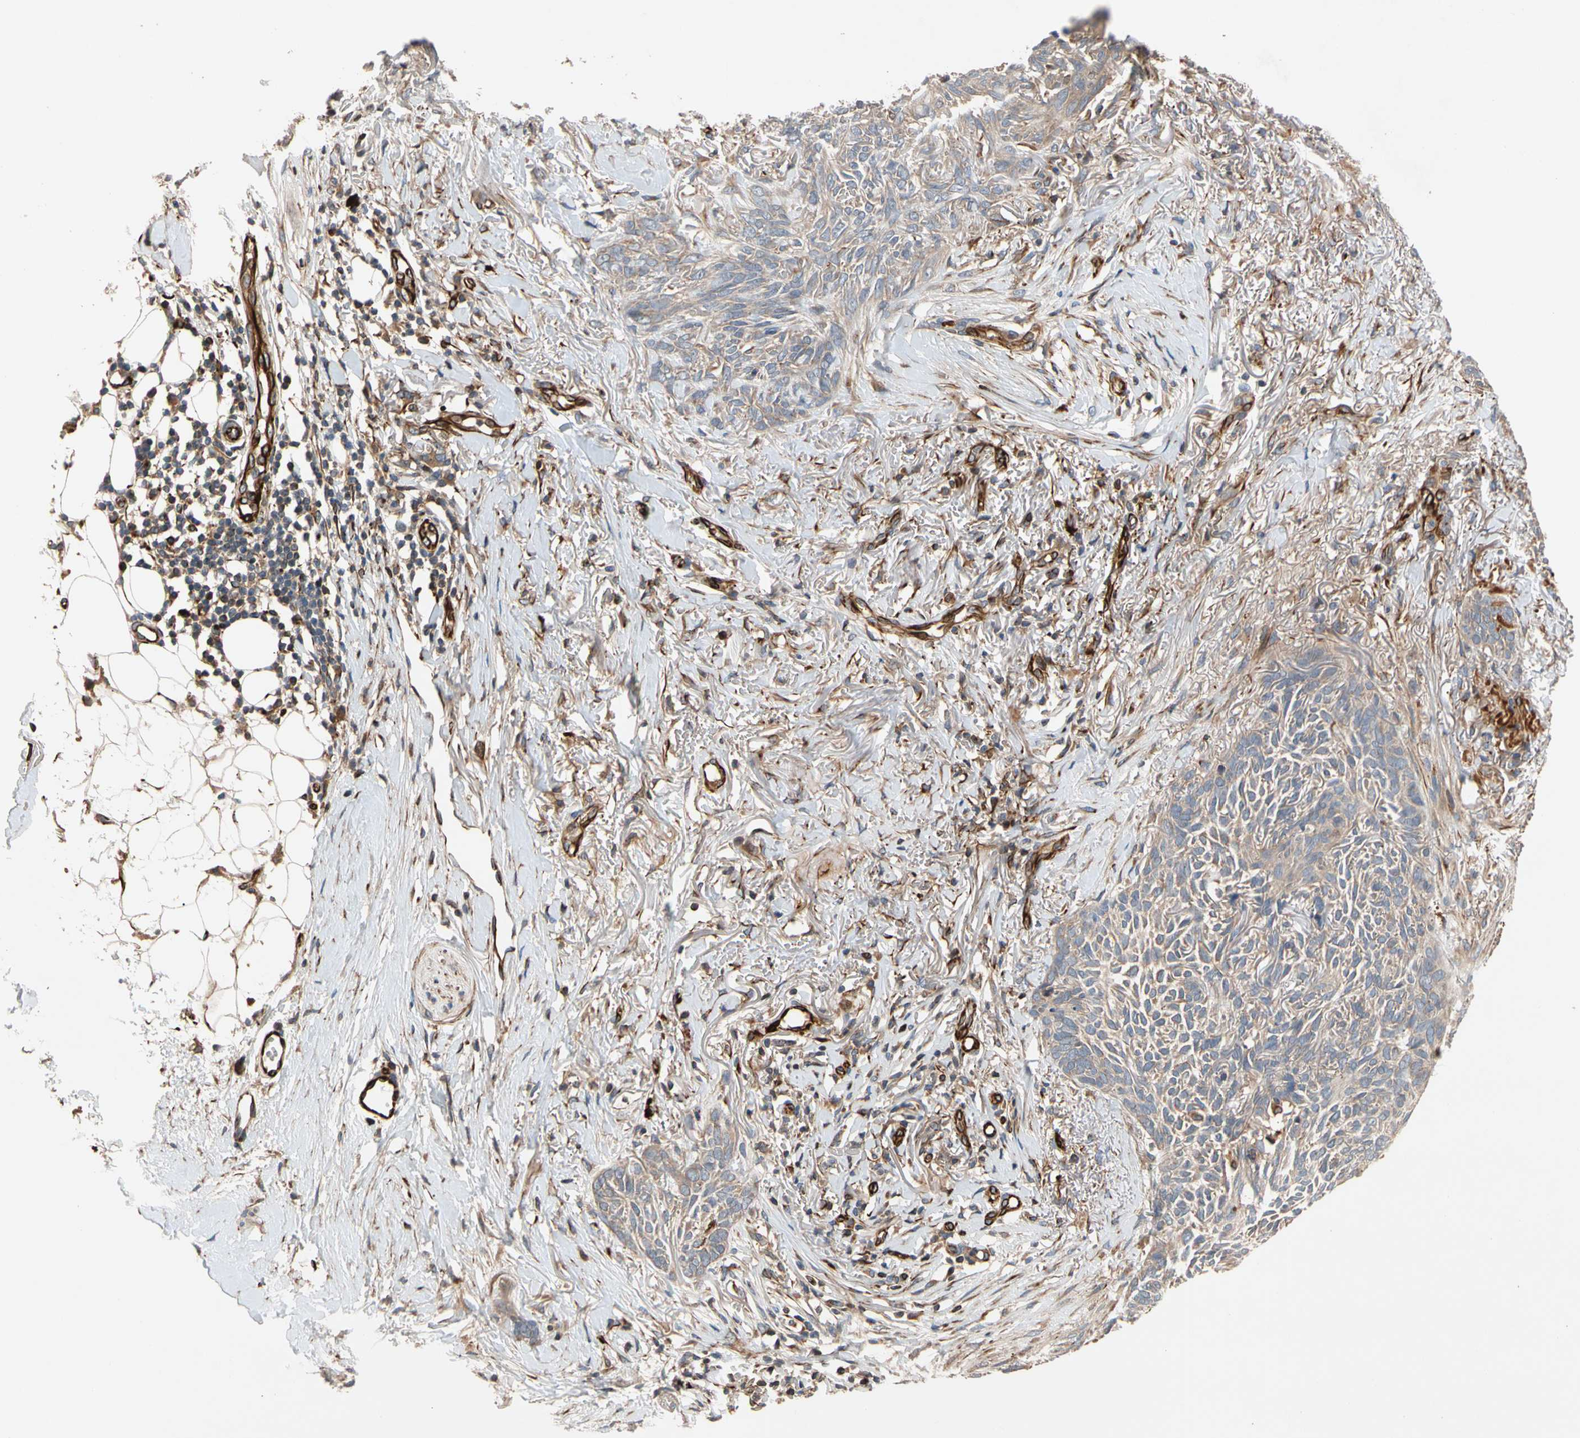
{"staining": {"intensity": "weak", "quantity": ">75%", "location": "cytoplasmic/membranous"}, "tissue": "skin cancer", "cell_type": "Tumor cells", "image_type": "cancer", "snomed": [{"axis": "morphology", "description": "Basal cell carcinoma"}, {"axis": "topography", "description": "Skin"}], "caption": "Immunohistochemical staining of human skin basal cell carcinoma shows low levels of weak cytoplasmic/membranous expression in about >75% of tumor cells. (brown staining indicates protein expression, while blue staining denotes nuclei).", "gene": "FGD6", "patient": {"sex": "female", "age": 84}}